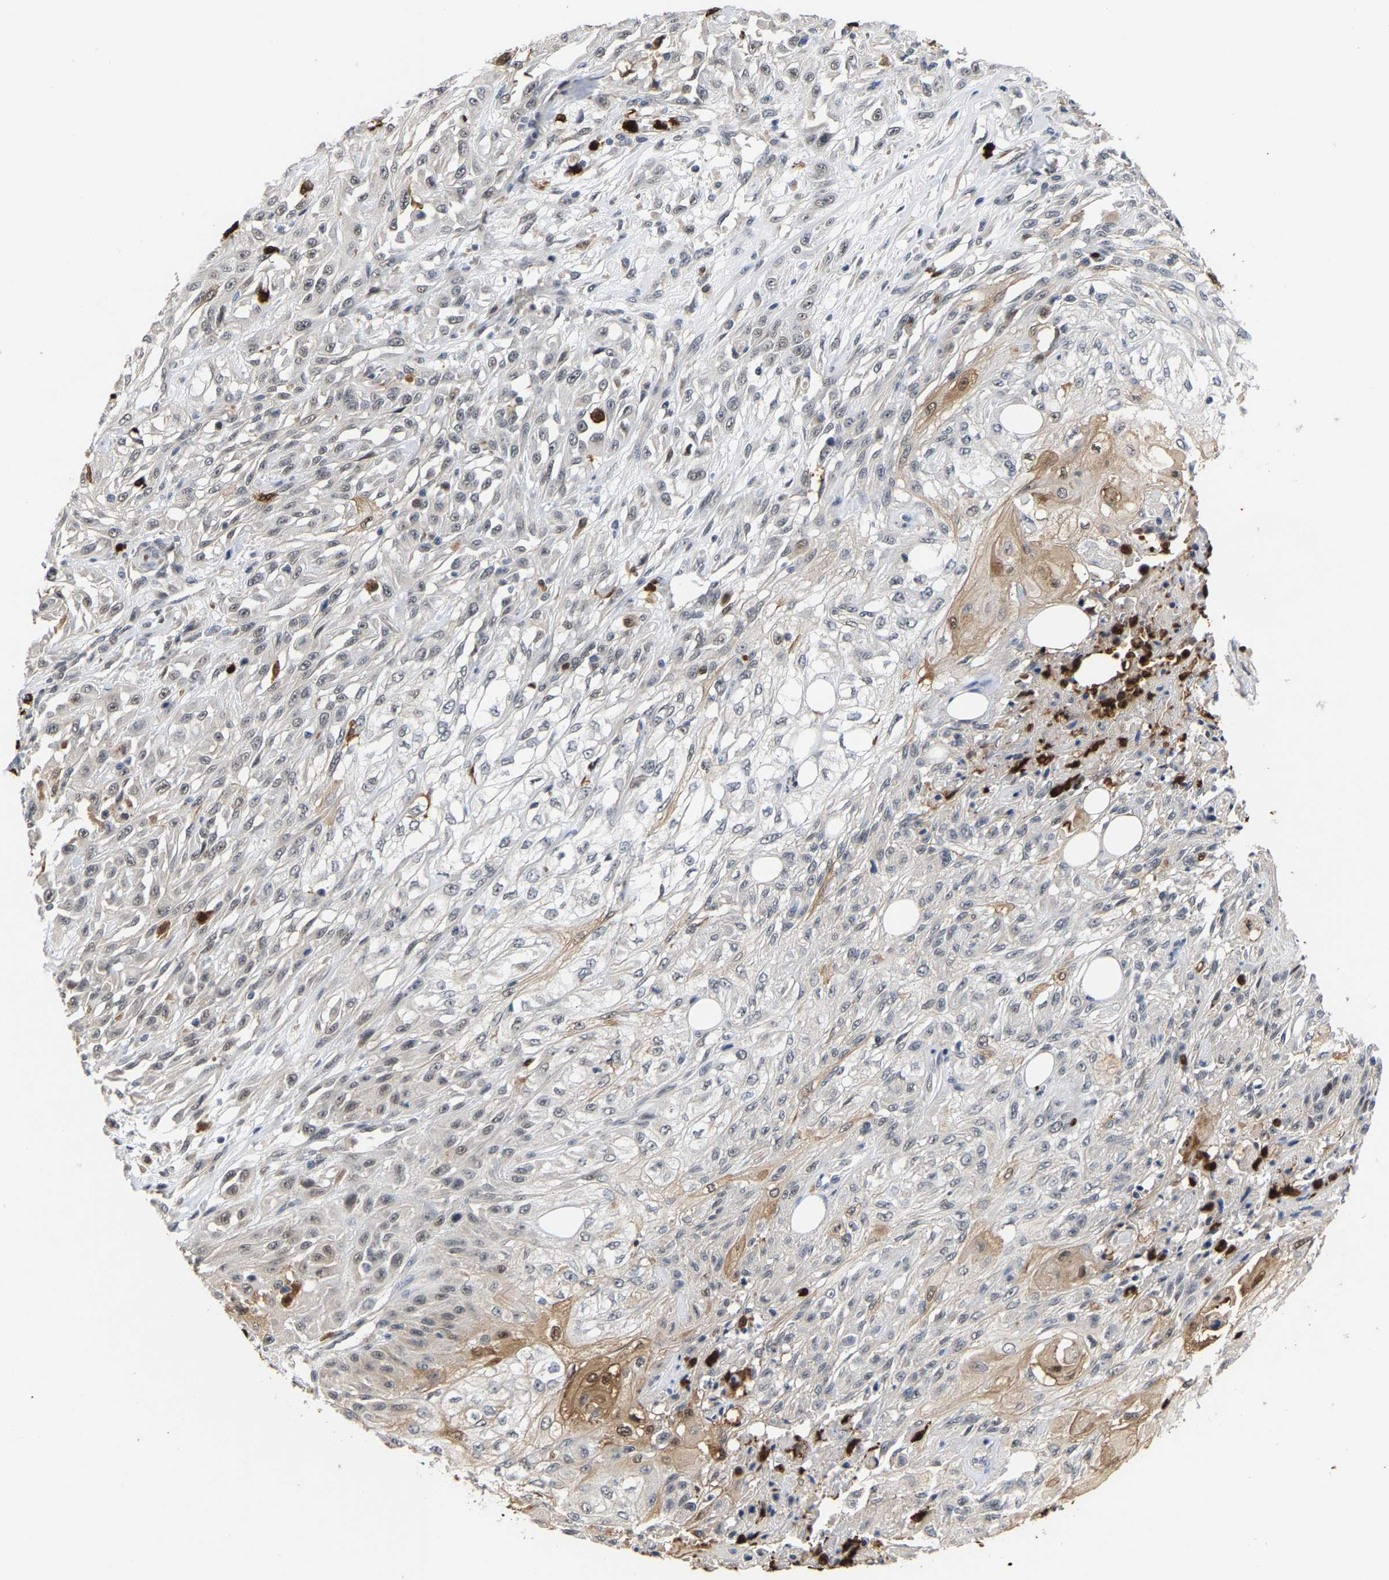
{"staining": {"intensity": "weak", "quantity": "<25%", "location": "nuclear"}, "tissue": "skin cancer", "cell_type": "Tumor cells", "image_type": "cancer", "snomed": [{"axis": "morphology", "description": "Squamous cell carcinoma, NOS"}, {"axis": "morphology", "description": "Squamous cell carcinoma, metastatic, NOS"}, {"axis": "topography", "description": "Skin"}, {"axis": "topography", "description": "Lymph node"}], "caption": "An image of human skin cancer (metastatic squamous cell carcinoma) is negative for staining in tumor cells.", "gene": "TDRD7", "patient": {"sex": "male", "age": 75}}